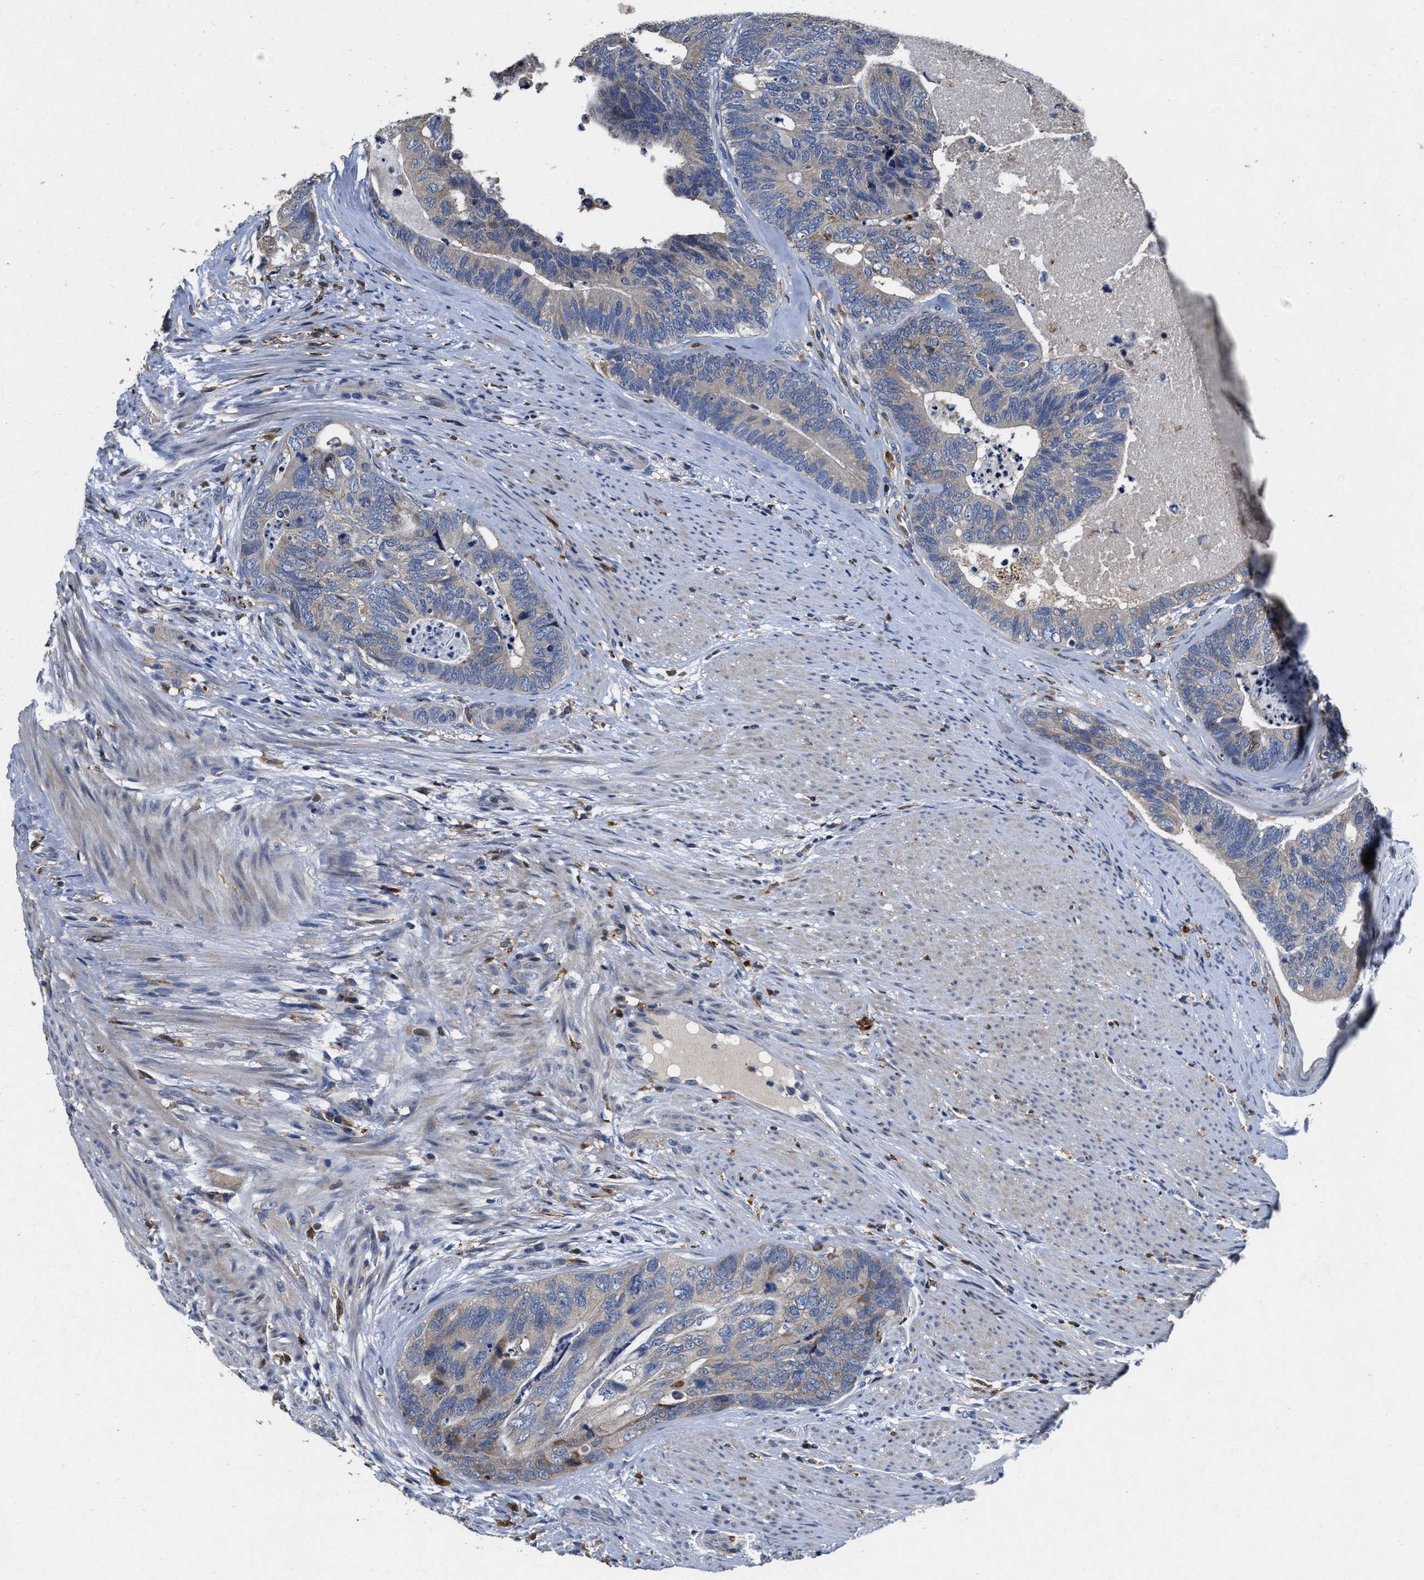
{"staining": {"intensity": "weak", "quantity": "<25%", "location": "cytoplasmic/membranous"}, "tissue": "colorectal cancer", "cell_type": "Tumor cells", "image_type": "cancer", "snomed": [{"axis": "morphology", "description": "Adenocarcinoma, NOS"}, {"axis": "topography", "description": "Colon"}], "caption": "Immunohistochemistry (IHC) micrograph of neoplastic tissue: adenocarcinoma (colorectal) stained with DAB (3,3'-diaminobenzidine) demonstrates no significant protein positivity in tumor cells. (Brightfield microscopy of DAB immunohistochemistry (IHC) at high magnification).", "gene": "RGS10", "patient": {"sex": "female", "age": 67}}